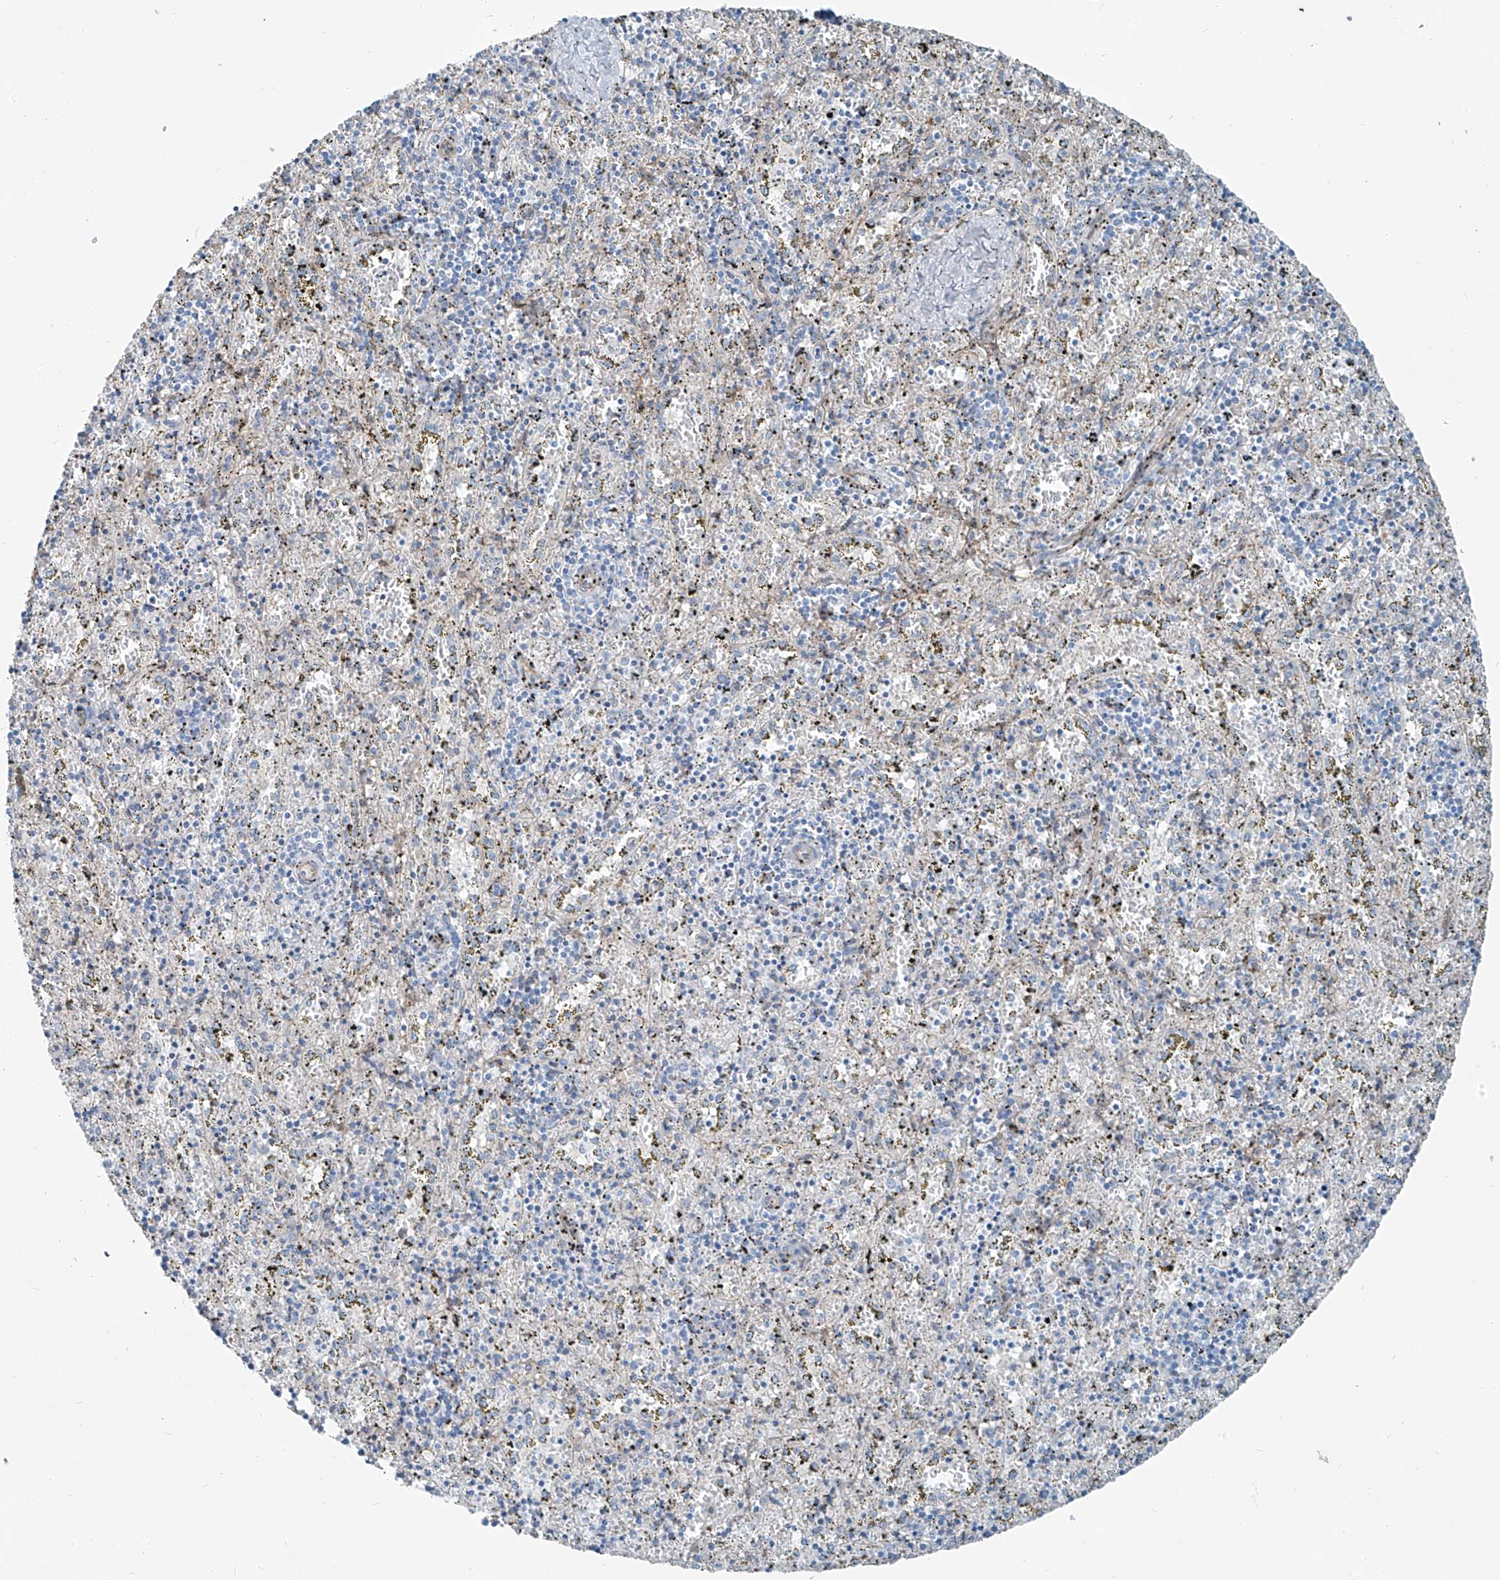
{"staining": {"intensity": "negative", "quantity": "none", "location": "none"}, "tissue": "spleen", "cell_type": "Cells in red pulp", "image_type": "normal", "snomed": [{"axis": "morphology", "description": "Normal tissue, NOS"}, {"axis": "topography", "description": "Spleen"}], "caption": "The photomicrograph exhibits no staining of cells in red pulp in normal spleen.", "gene": "TNS2", "patient": {"sex": "male", "age": 11}}